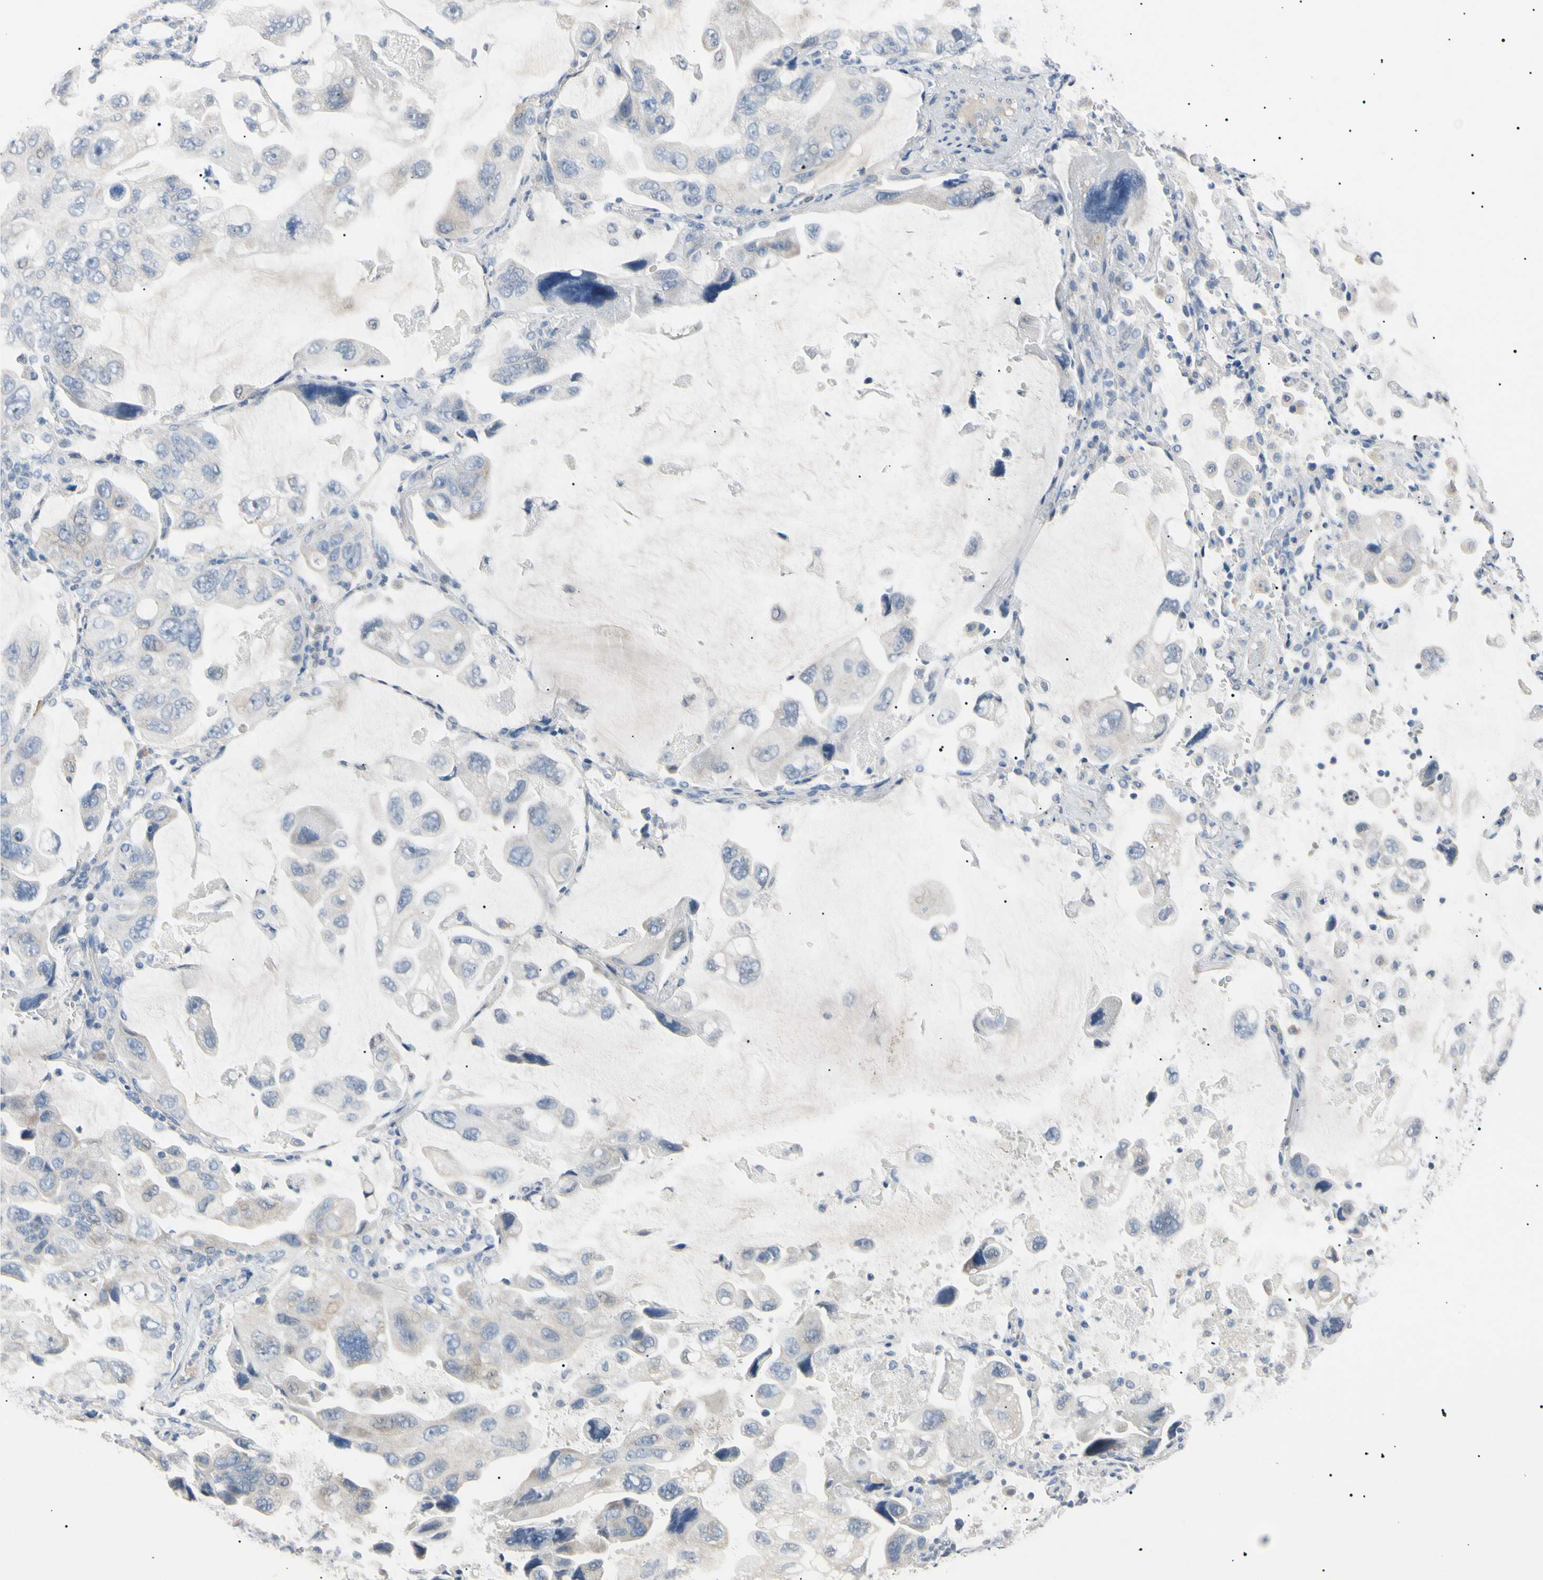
{"staining": {"intensity": "negative", "quantity": "none", "location": "none"}, "tissue": "lung cancer", "cell_type": "Tumor cells", "image_type": "cancer", "snomed": [{"axis": "morphology", "description": "Squamous cell carcinoma, NOS"}, {"axis": "topography", "description": "Lung"}], "caption": "High power microscopy photomicrograph of an immunohistochemistry micrograph of lung cancer, revealing no significant staining in tumor cells.", "gene": "CGB3", "patient": {"sex": "female", "age": 73}}